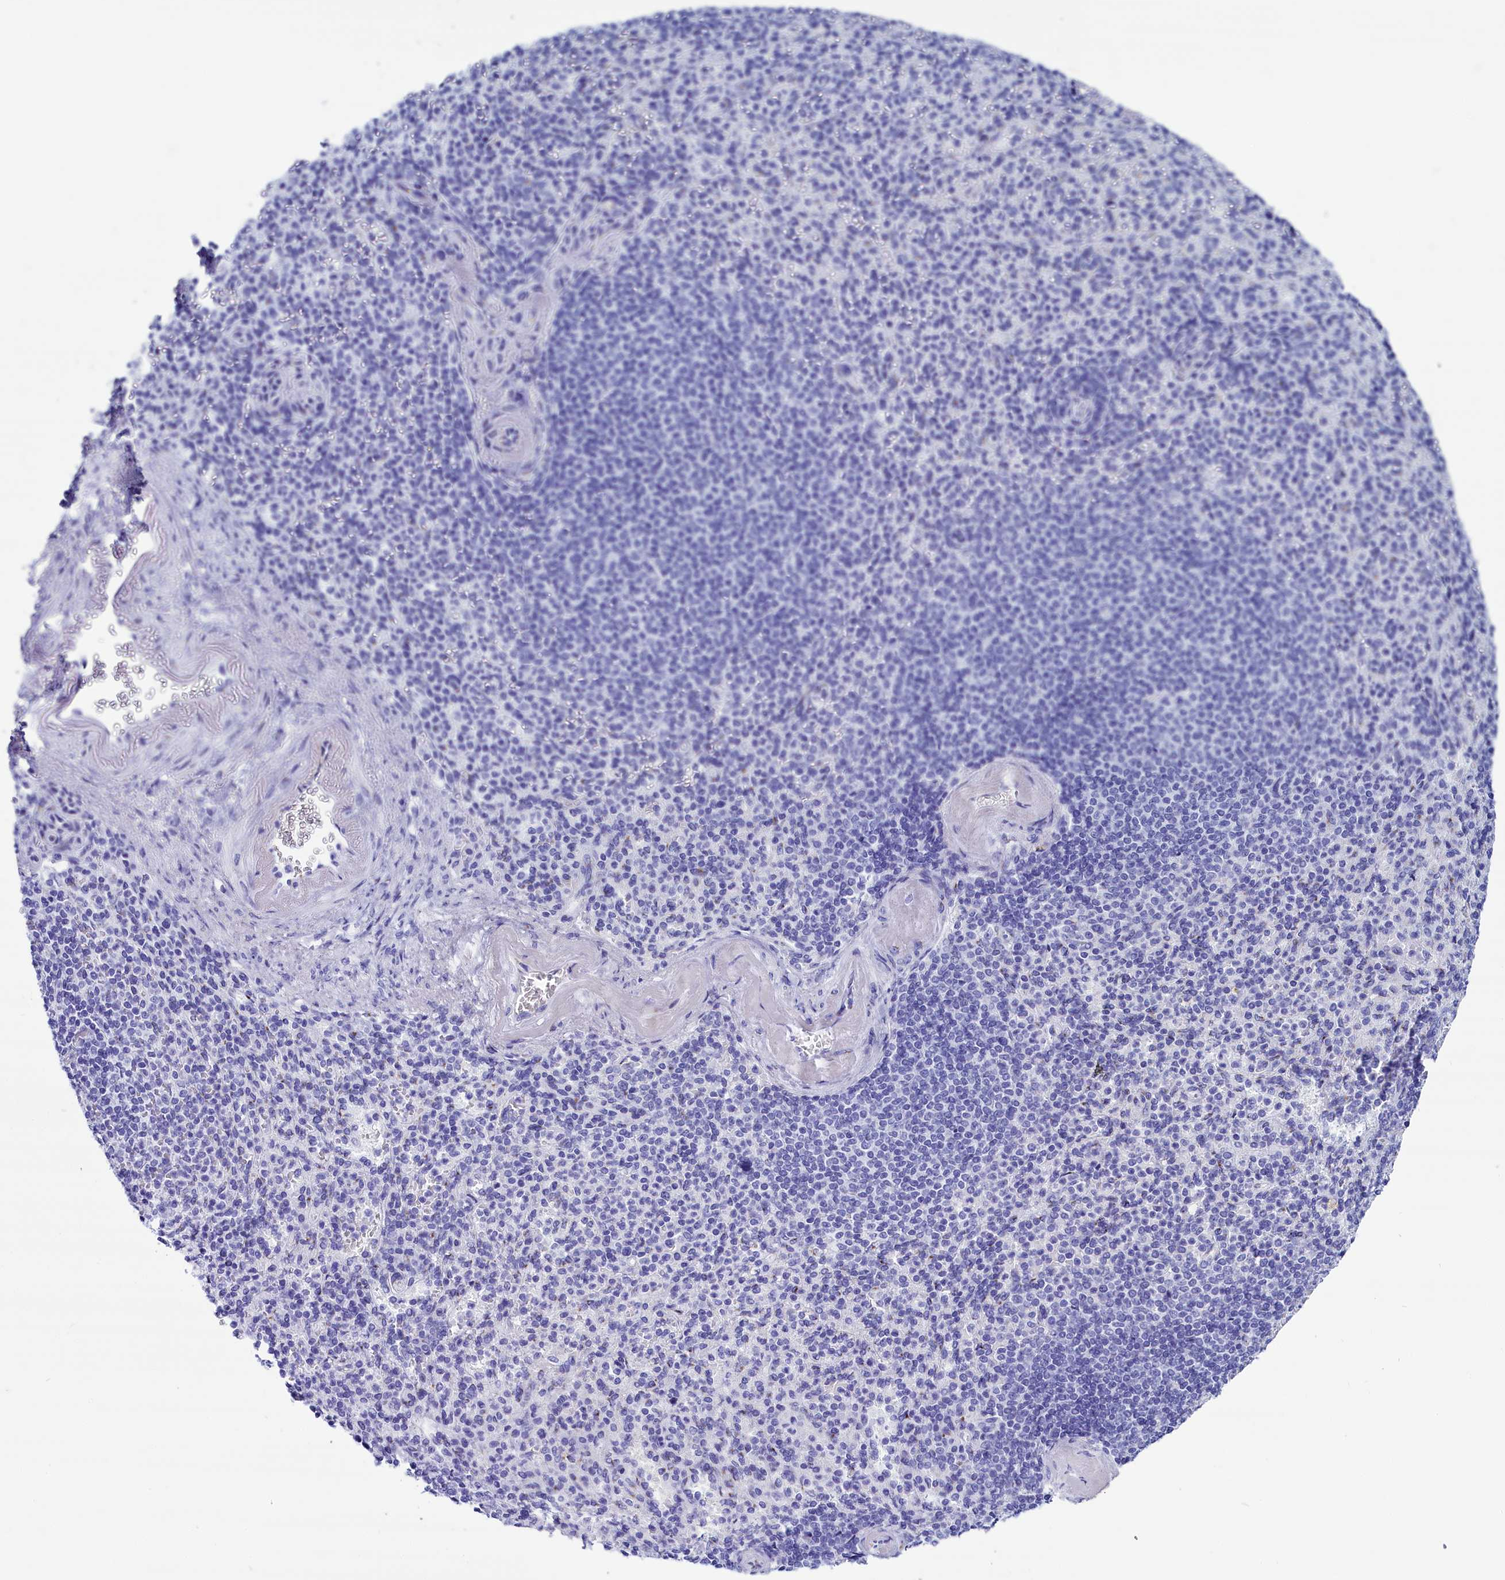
{"staining": {"intensity": "negative", "quantity": "none", "location": "none"}, "tissue": "spleen", "cell_type": "Cells in red pulp", "image_type": "normal", "snomed": [{"axis": "morphology", "description": "Normal tissue, NOS"}, {"axis": "topography", "description": "Spleen"}], "caption": "A photomicrograph of human spleen is negative for staining in cells in red pulp. (DAB IHC visualized using brightfield microscopy, high magnification).", "gene": "AP3B2", "patient": {"sex": "female", "age": 74}}